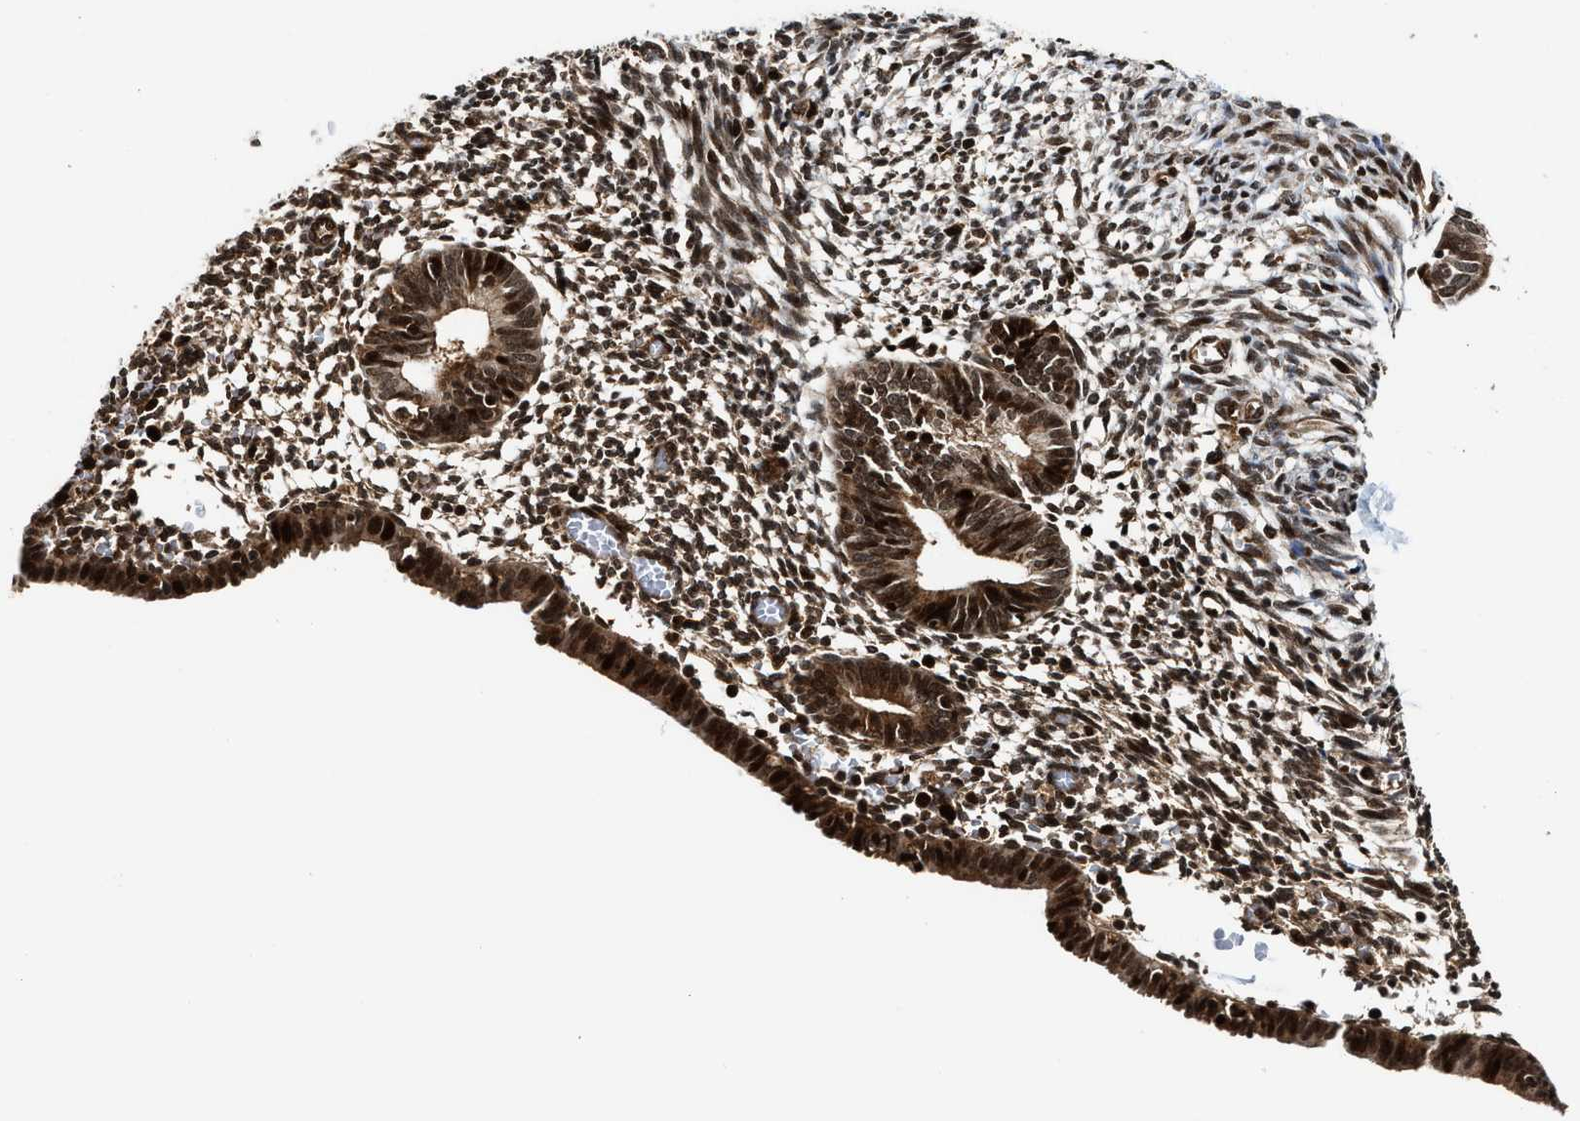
{"staining": {"intensity": "strong", "quantity": "25%-75%", "location": "cytoplasmic/membranous,nuclear"}, "tissue": "endometrium", "cell_type": "Cells in endometrial stroma", "image_type": "normal", "snomed": [{"axis": "morphology", "description": "Normal tissue, NOS"}, {"axis": "morphology", "description": "Atrophy, NOS"}, {"axis": "topography", "description": "Uterus"}, {"axis": "topography", "description": "Endometrium"}], "caption": "This micrograph reveals immunohistochemistry (IHC) staining of normal endometrium, with high strong cytoplasmic/membranous,nuclear positivity in approximately 25%-75% of cells in endometrial stroma.", "gene": "MDM2", "patient": {"sex": "female", "age": 68}}